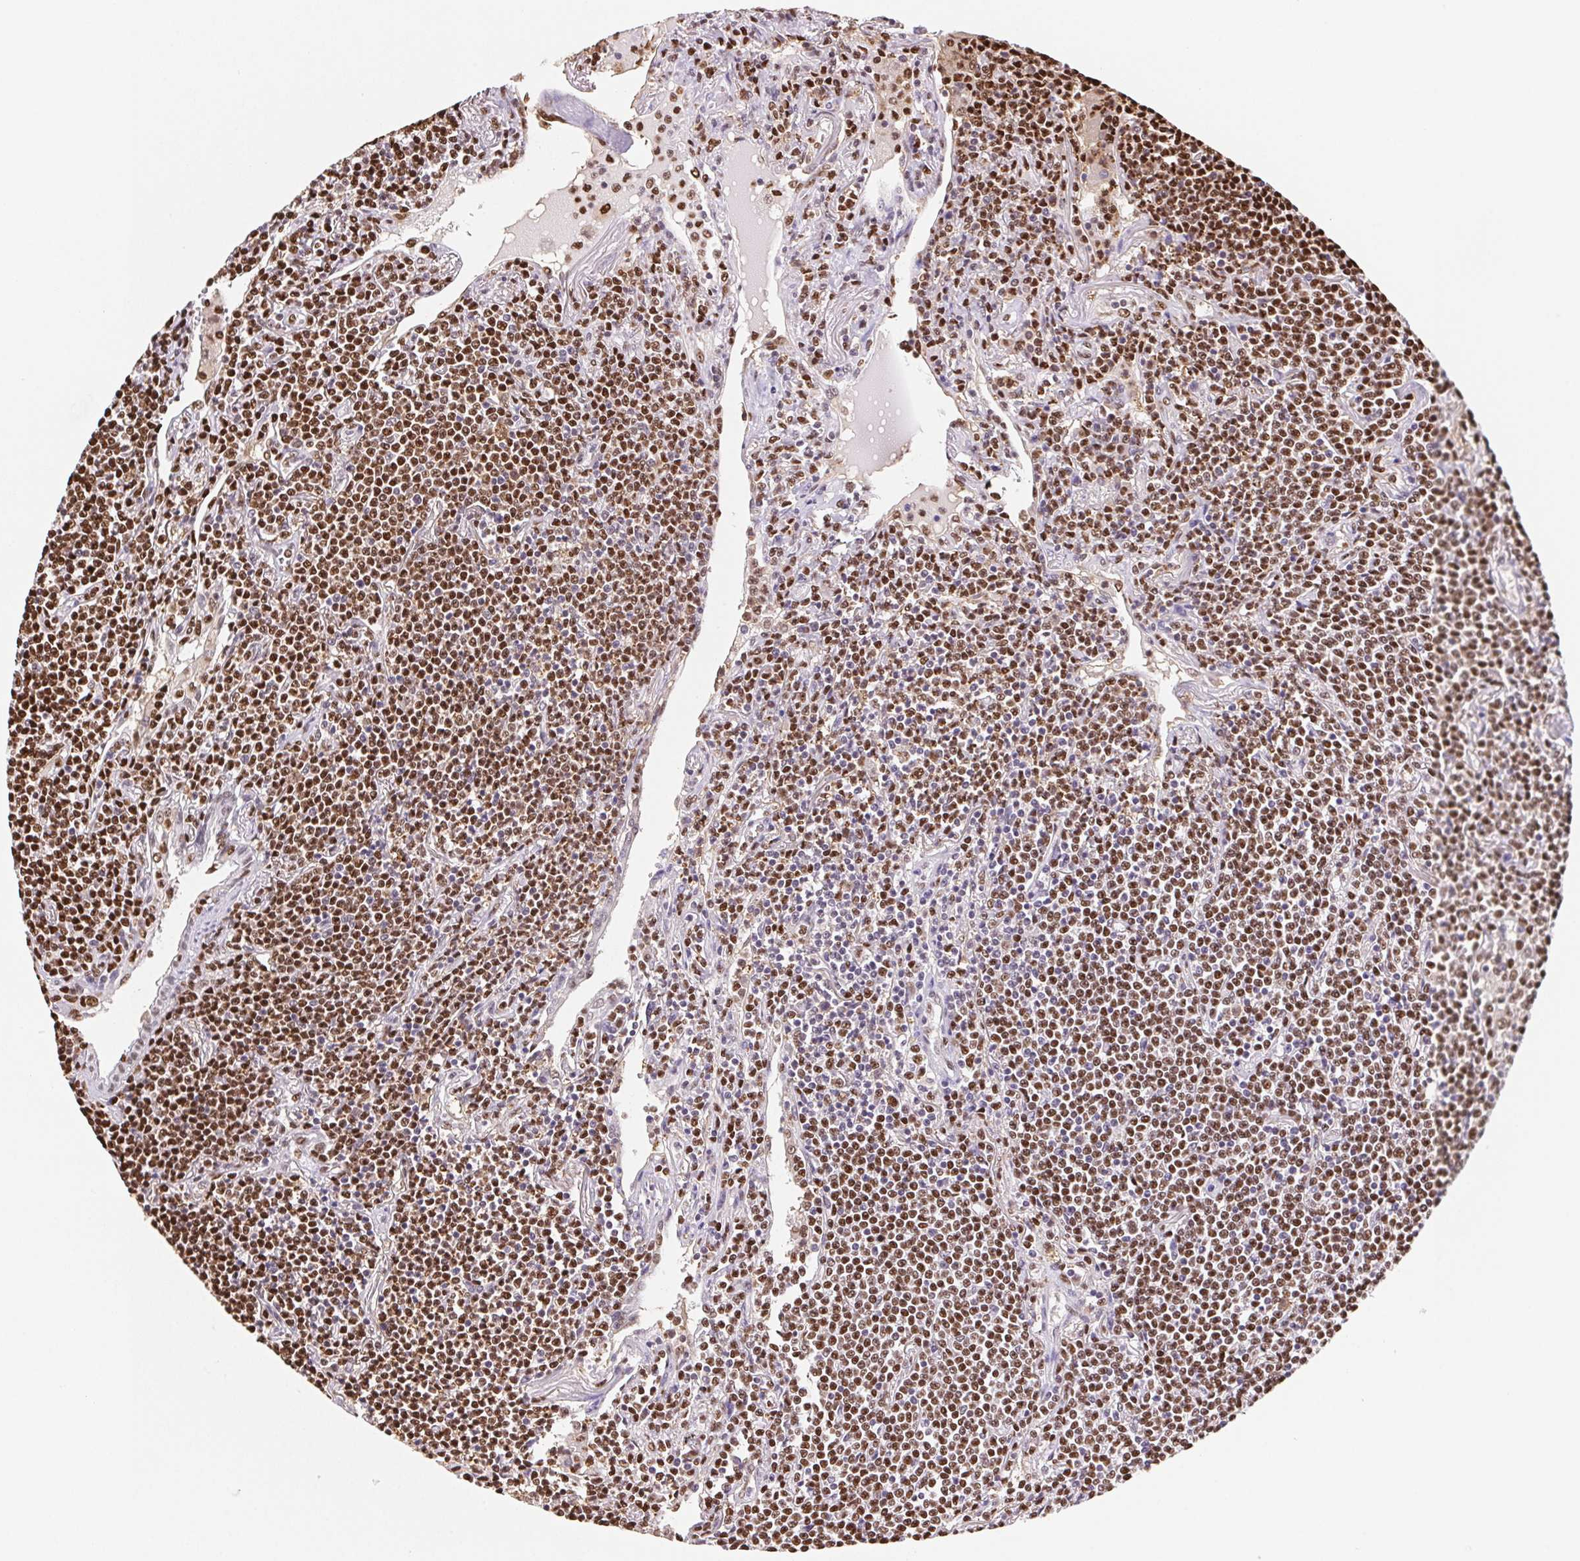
{"staining": {"intensity": "moderate", "quantity": ">75%", "location": "nuclear"}, "tissue": "lymphoma", "cell_type": "Tumor cells", "image_type": "cancer", "snomed": [{"axis": "morphology", "description": "Malignant lymphoma, non-Hodgkin's type, Low grade"}, {"axis": "topography", "description": "Lung"}], "caption": "Moderate nuclear protein staining is seen in approximately >75% of tumor cells in lymphoma.", "gene": "SET", "patient": {"sex": "female", "age": 71}}